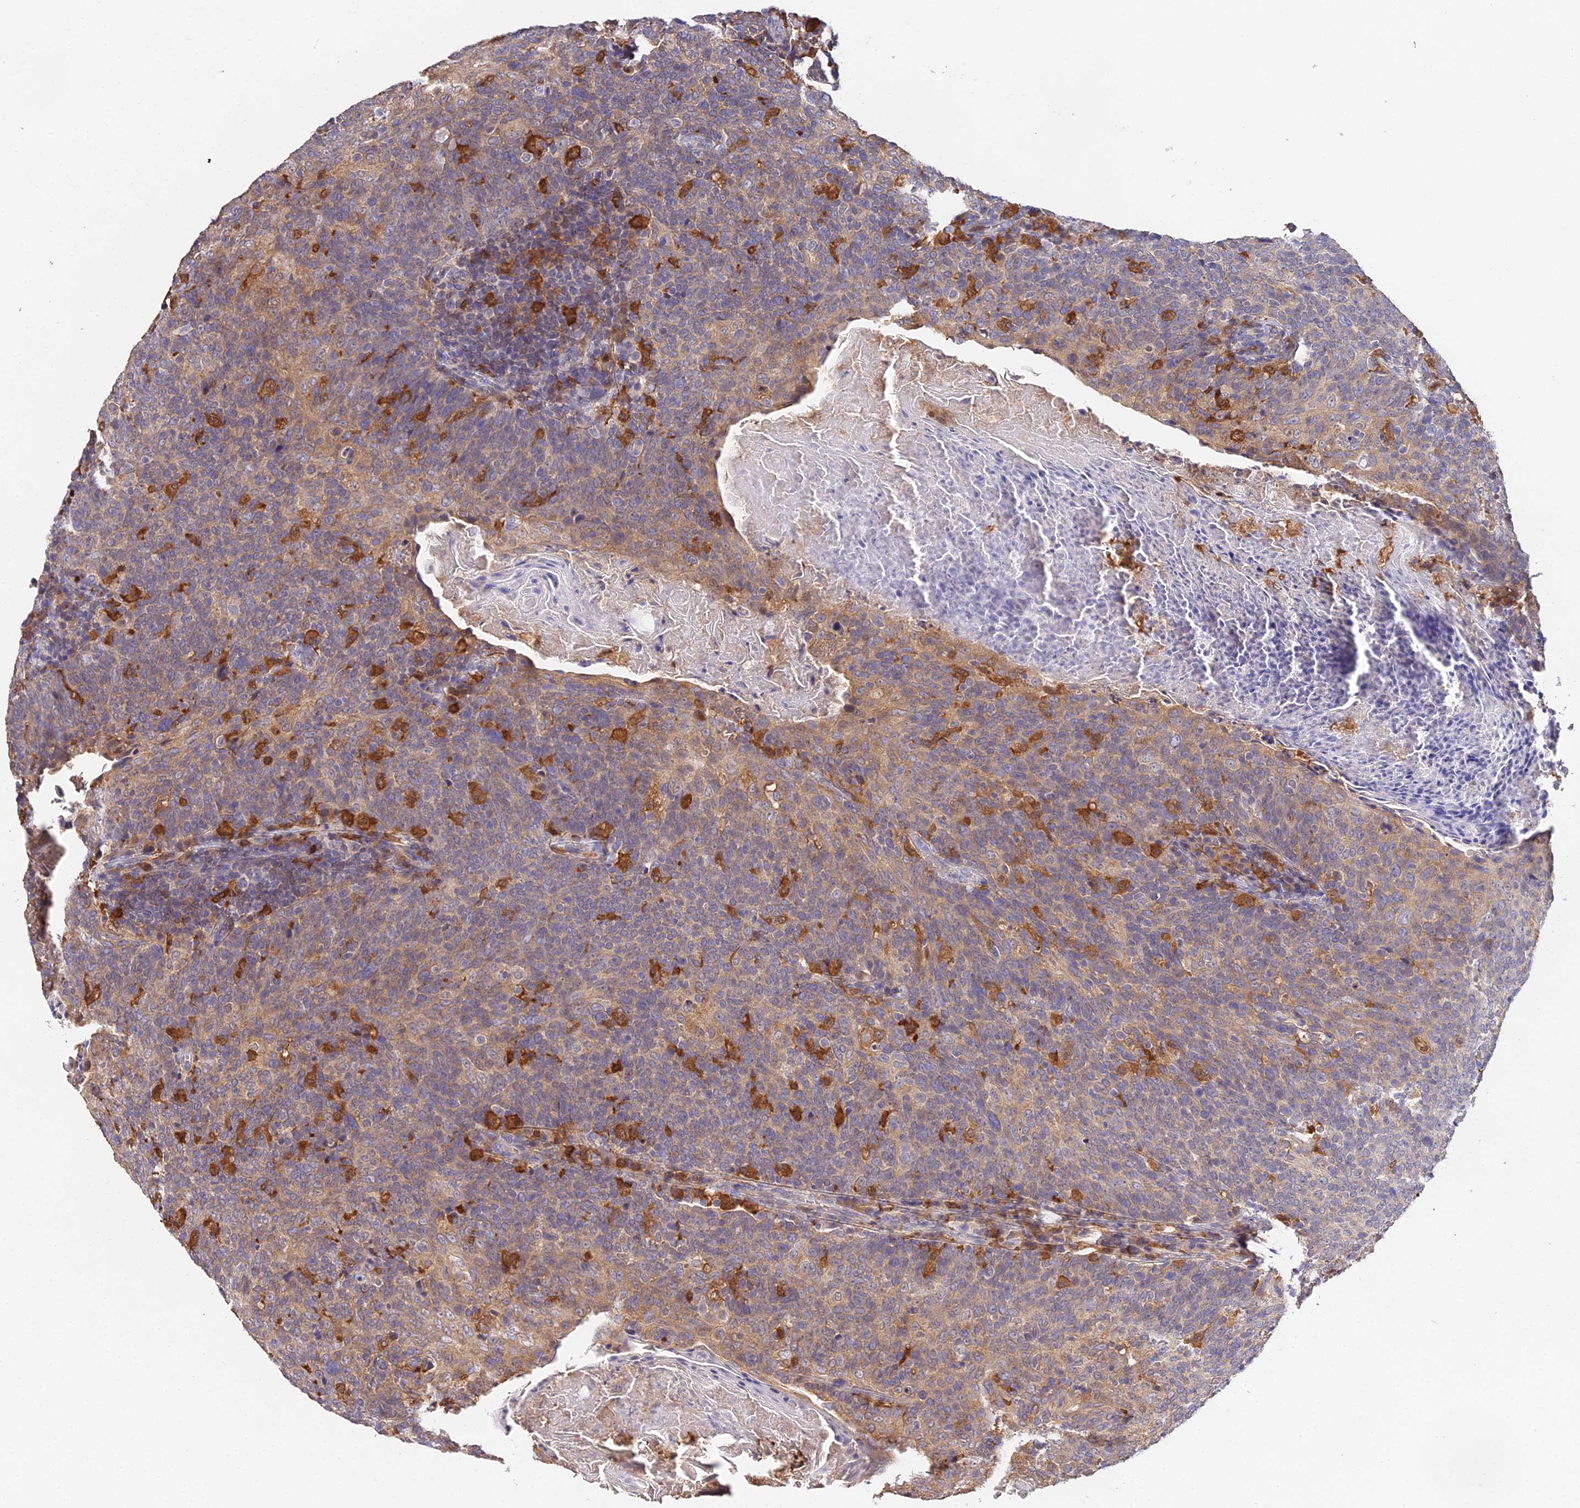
{"staining": {"intensity": "moderate", "quantity": ">75%", "location": "cytoplasmic/membranous"}, "tissue": "head and neck cancer", "cell_type": "Tumor cells", "image_type": "cancer", "snomed": [{"axis": "morphology", "description": "Squamous cell carcinoma, NOS"}, {"axis": "morphology", "description": "Squamous cell carcinoma, metastatic, NOS"}, {"axis": "topography", "description": "Lymph node"}, {"axis": "topography", "description": "Head-Neck"}], "caption": "Immunohistochemistry (IHC) photomicrograph of neoplastic tissue: human head and neck cancer (squamous cell carcinoma) stained using immunohistochemistry exhibits medium levels of moderate protein expression localized specifically in the cytoplasmic/membranous of tumor cells, appearing as a cytoplasmic/membranous brown color.", "gene": "FBP1", "patient": {"sex": "male", "age": 62}}